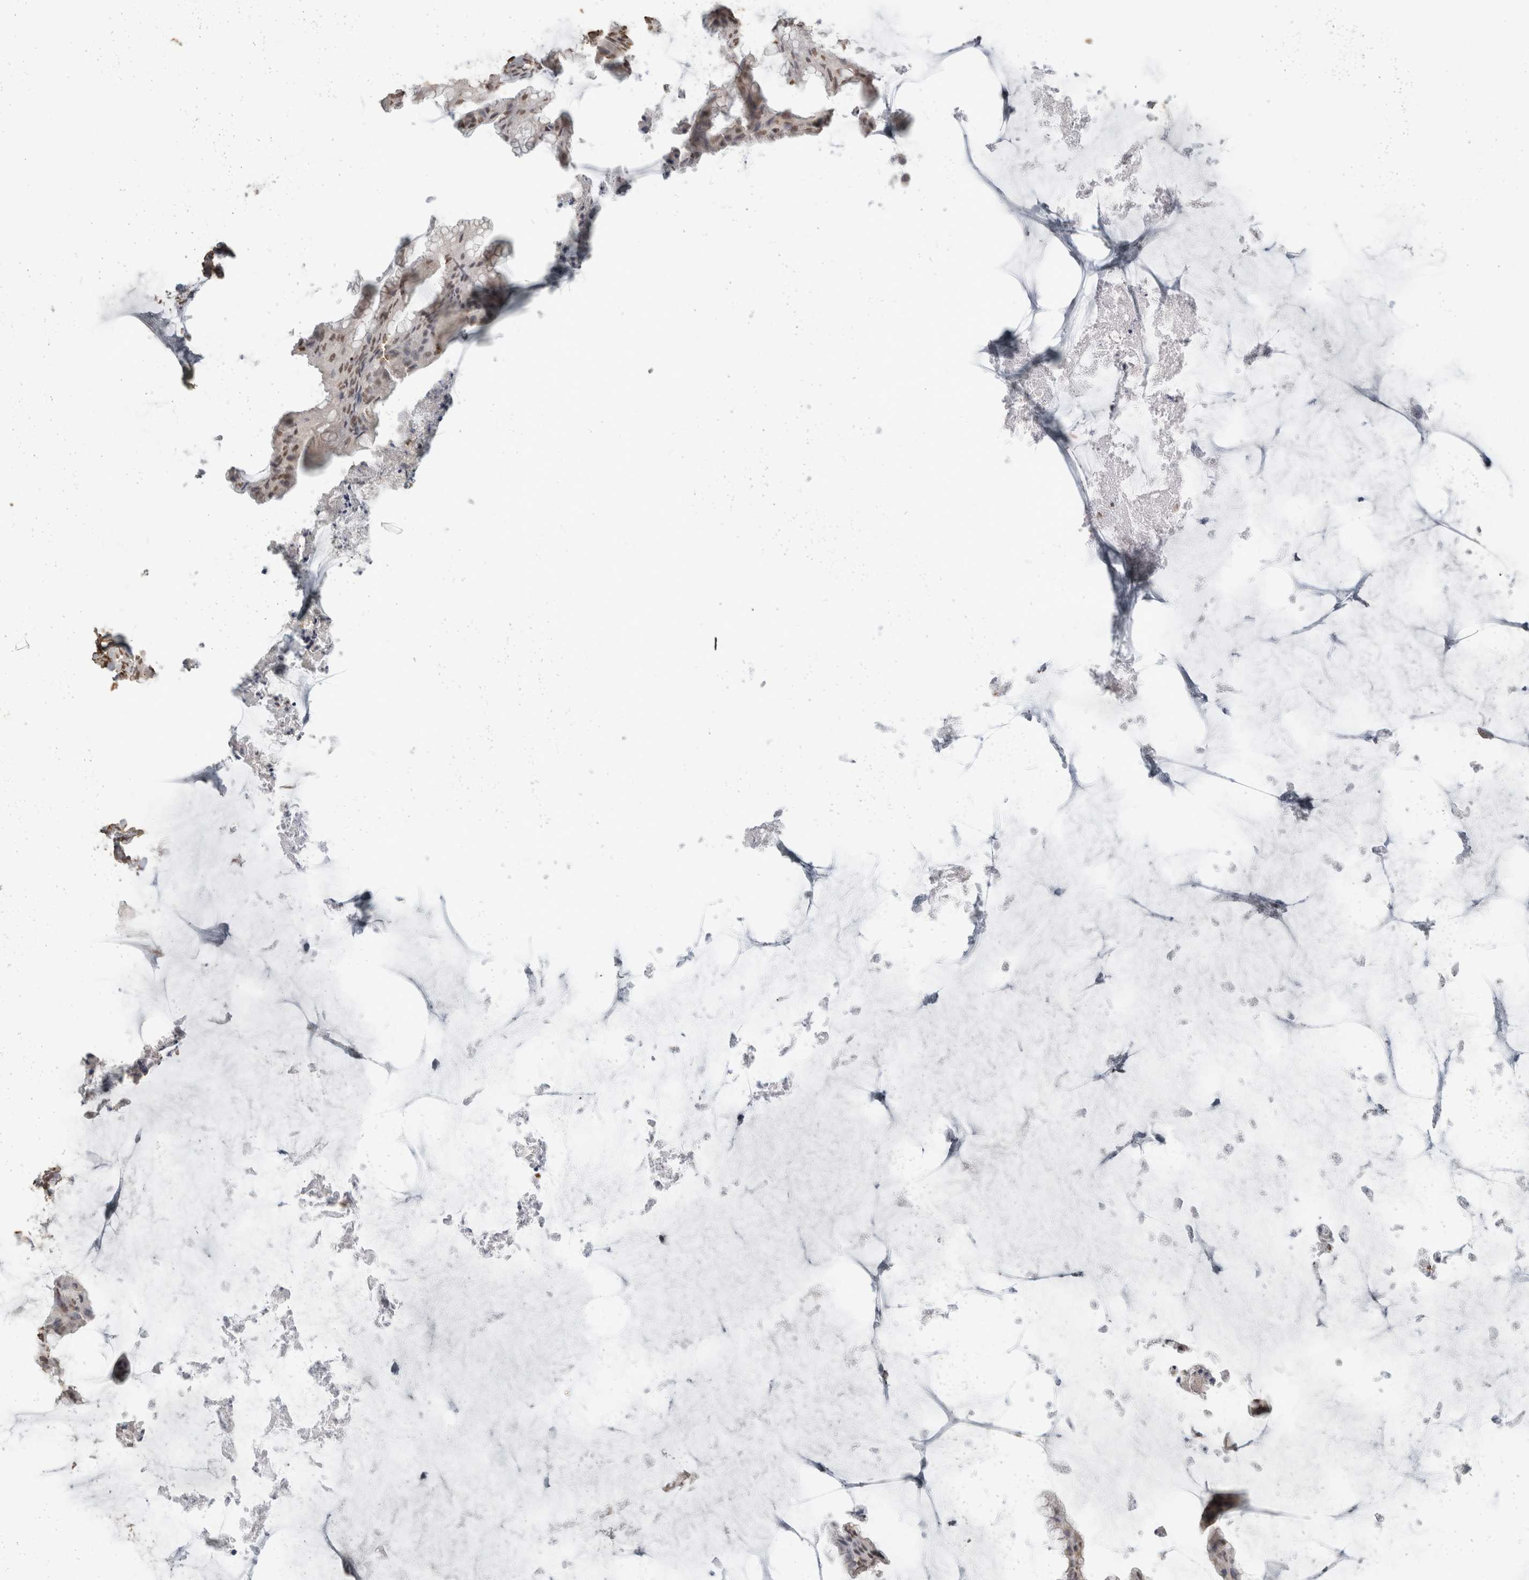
{"staining": {"intensity": "moderate", "quantity": ">75%", "location": "nuclear"}, "tissue": "ovarian cancer", "cell_type": "Tumor cells", "image_type": "cancer", "snomed": [{"axis": "morphology", "description": "Cystadenocarcinoma, mucinous, NOS"}, {"axis": "topography", "description": "Ovary"}], "caption": "Tumor cells show medium levels of moderate nuclear expression in approximately >75% of cells in human ovarian mucinous cystadenocarcinoma.", "gene": "HAND2", "patient": {"sex": "female", "age": 61}}